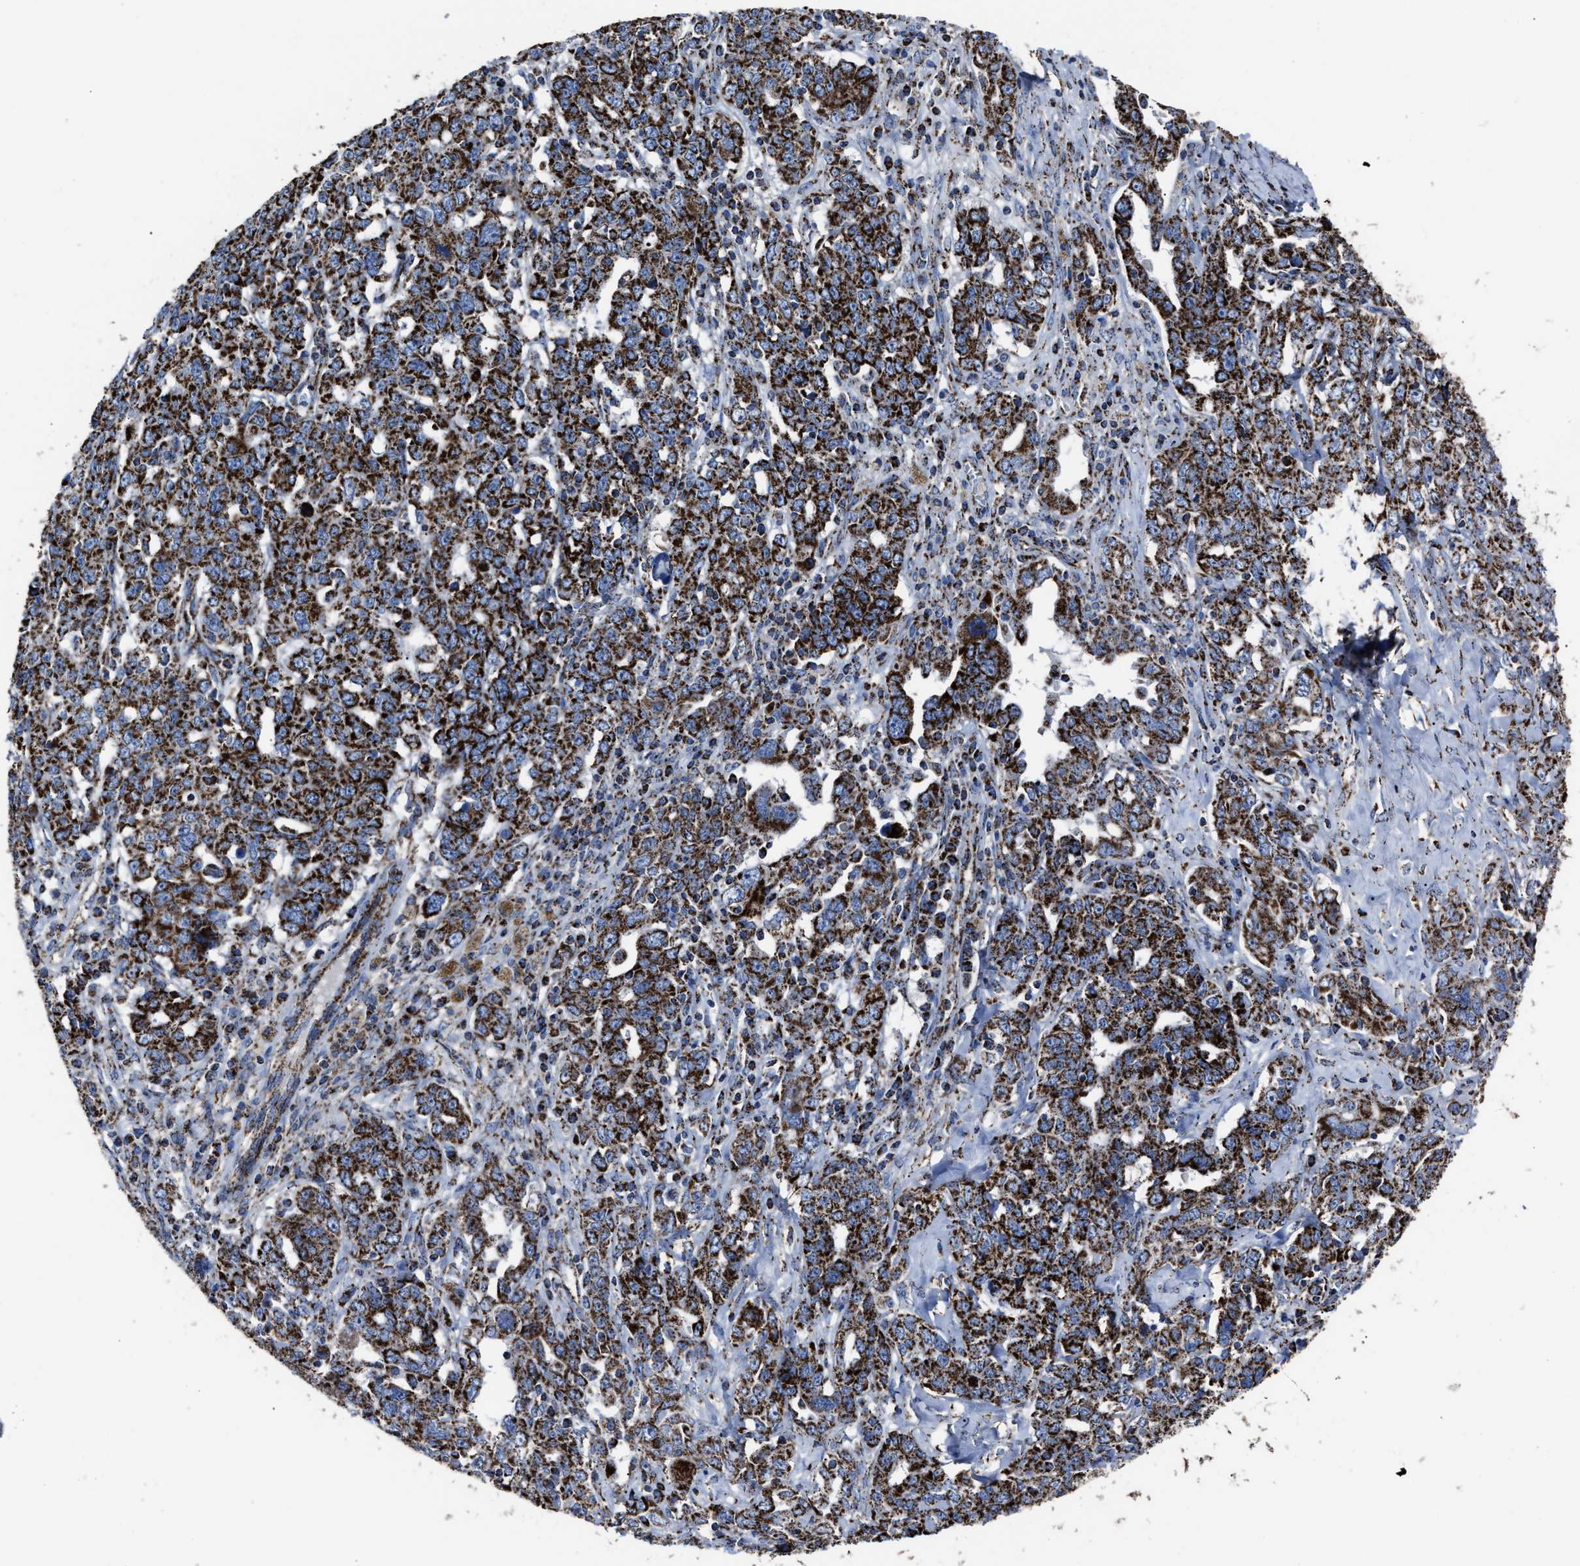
{"staining": {"intensity": "strong", "quantity": ">75%", "location": "cytoplasmic/membranous"}, "tissue": "ovarian cancer", "cell_type": "Tumor cells", "image_type": "cancer", "snomed": [{"axis": "morphology", "description": "Carcinoma, endometroid"}, {"axis": "topography", "description": "Ovary"}], "caption": "Immunohistochemistry staining of endometroid carcinoma (ovarian), which demonstrates high levels of strong cytoplasmic/membranous expression in about >75% of tumor cells indicating strong cytoplasmic/membranous protein positivity. The staining was performed using DAB (brown) for protein detection and nuclei were counterstained in hematoxylin (blue).", "gene": "NDUFV3", "patient": {"sex": "female", "age": 62}}